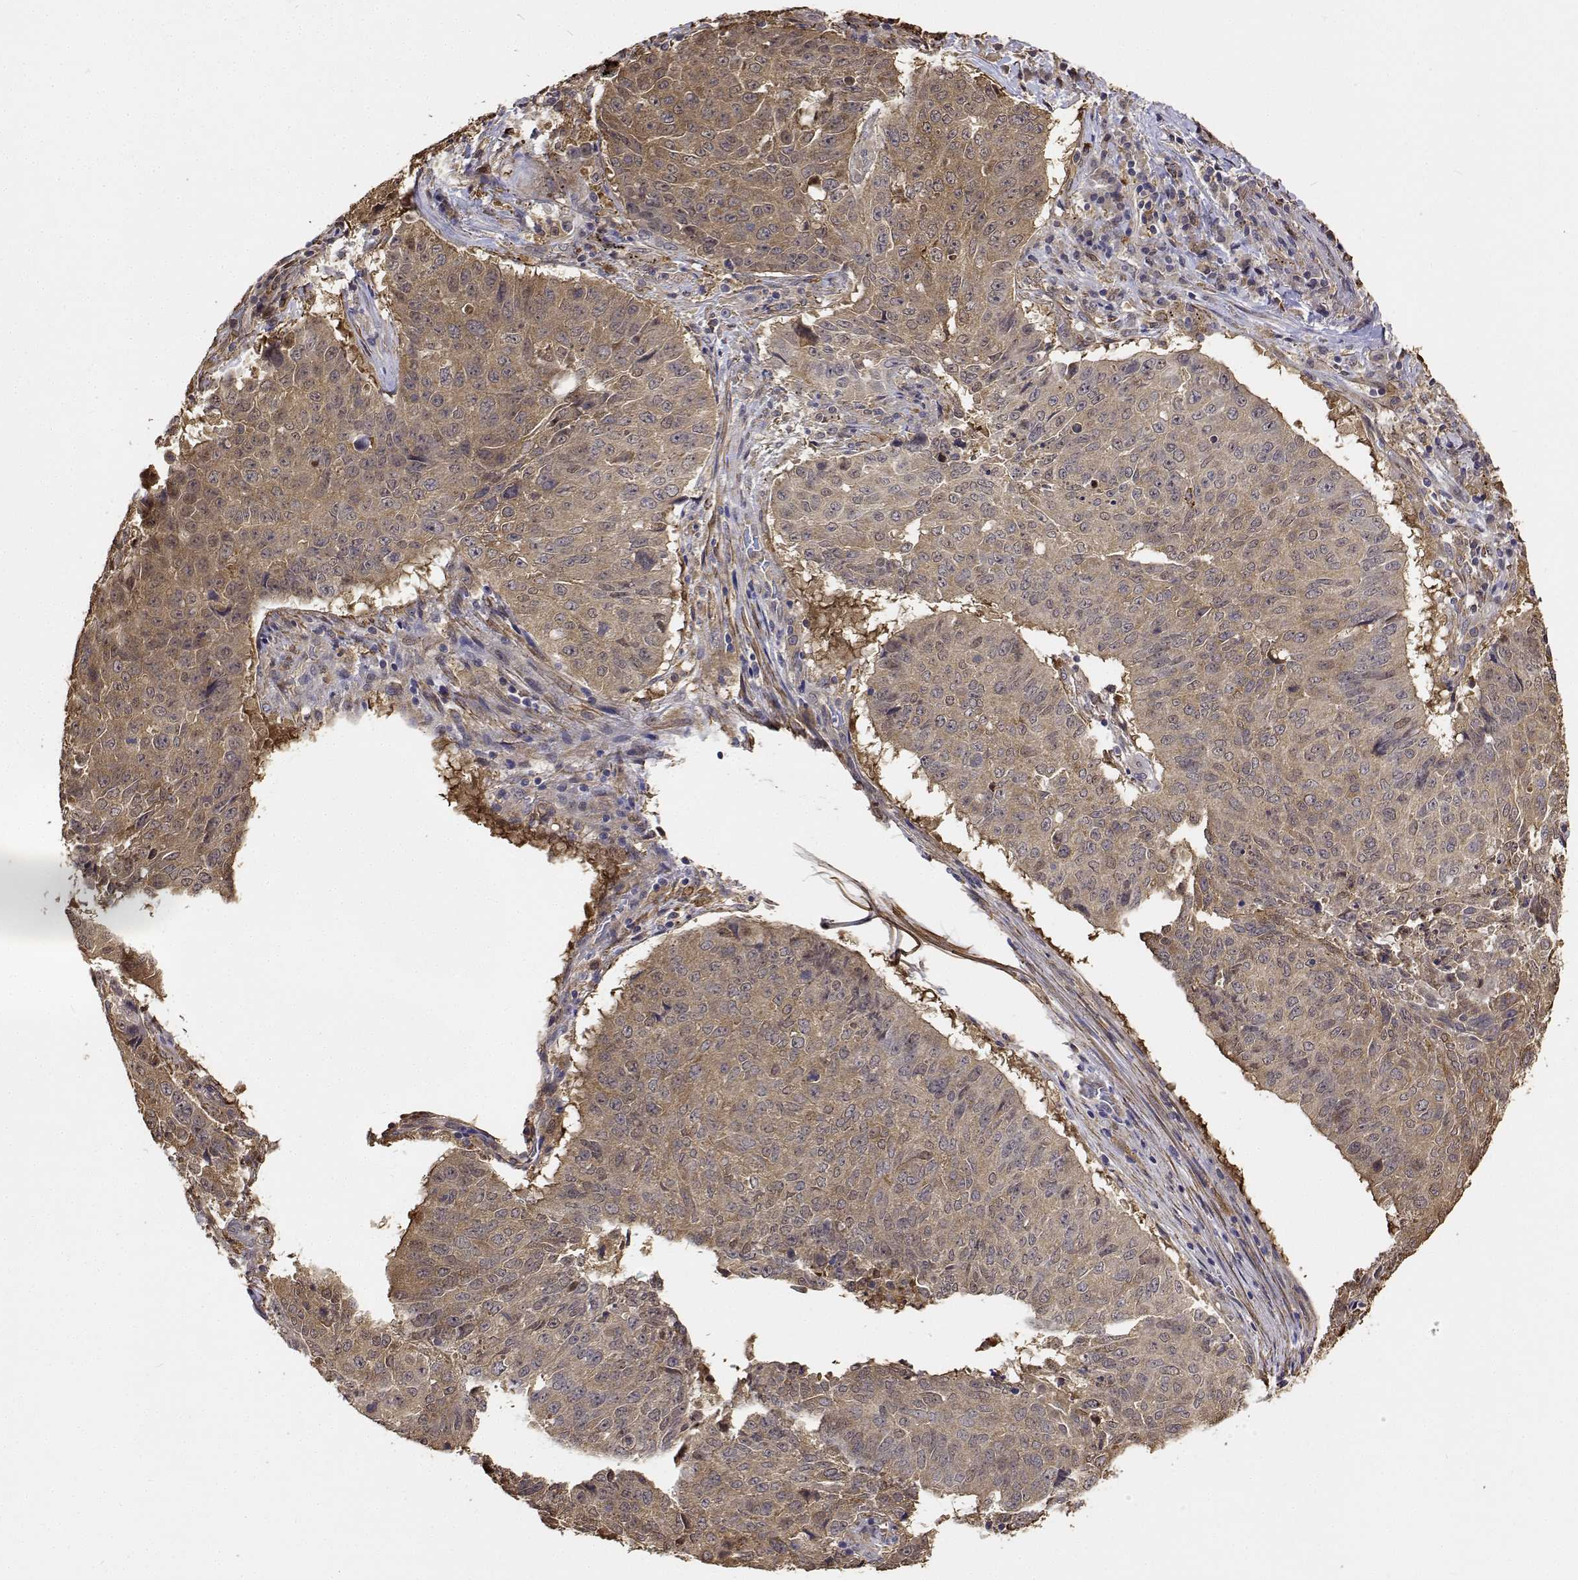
{"staining": {"intensity": "moderate", "quantity": ">75%", "location": "cytoplasmic/membranous"}, "tissue": "lung cancer", "cell_type": "Tumor cells", "image_type": "cancer", "snomed": [{"axis": "morphology", "description": "Normal tissue, NOS"}, {"axis": "morphology", "description": "Squamous cell carcinoma, NOS"}, {"axis": "topography", "description": "Bronchus"}, {"axis": "topography", "description": "Lung"}], "caption": "This histopathology image displays immunohistochemistry (IHC) staining of squamous cell carcinoma (lung), with medium moderate cytoplasmic/membranous positivity in about >75% of tumor cells.", "gene": "PCID2", "patient": {"sex": "male", "age": 64}}